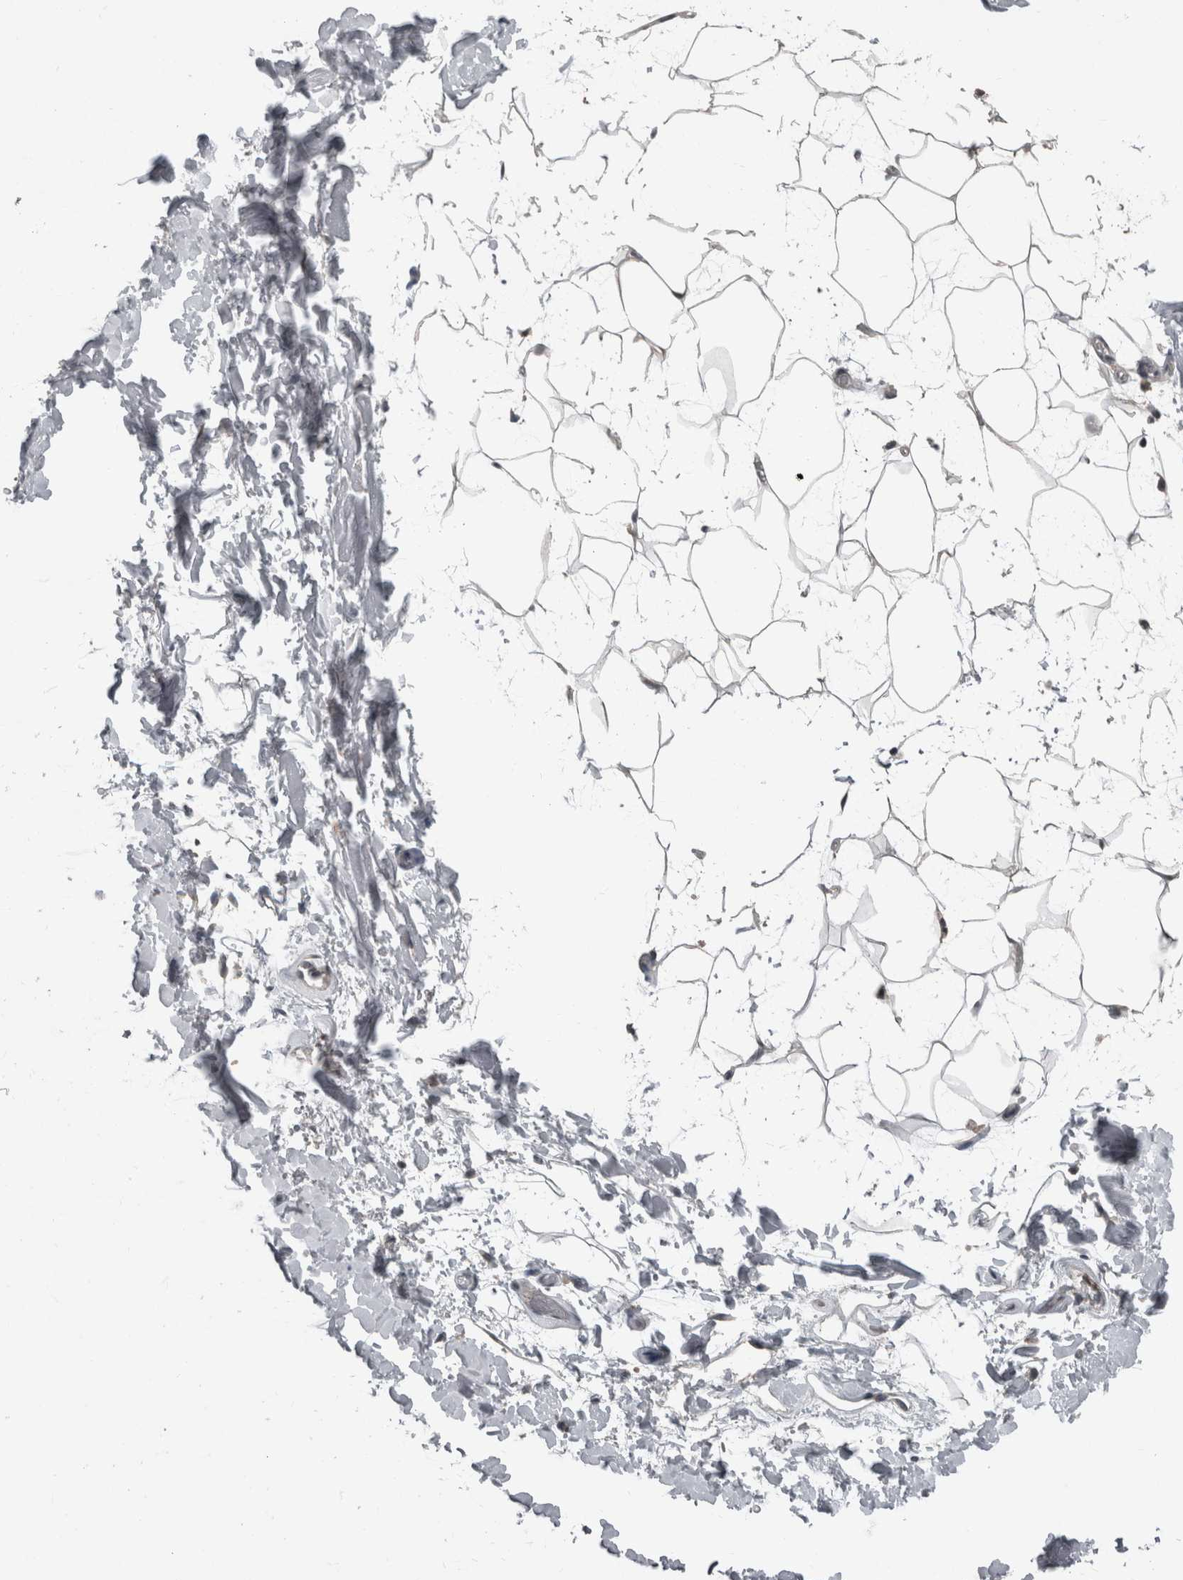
{"staining": {"intensity": "moderate", "quantity": "25%-75%", "location": "nuclear"}, "tissue": "adipose tissue", "cell_type": "Adipocytes", "image_type": "normal", "snomed": [{"axis": "morphology", "description": "Normal tissue, NOS"}, {"axis": "topography", "description": "Soft tissue"}], "caption": "Protein expression analysis of unremarkable human adipose tissue reveals moderate nuclear positivity in about 25%-75% of adipocytes. The staining was performed using DAB (3,3'-diaminobenzidine), with brown indicating positive protein expression. Nuclei are stained blue with hematoxylin.", "gene": "ZBTB21", "patient": {"sex": "male", "age": 72}}